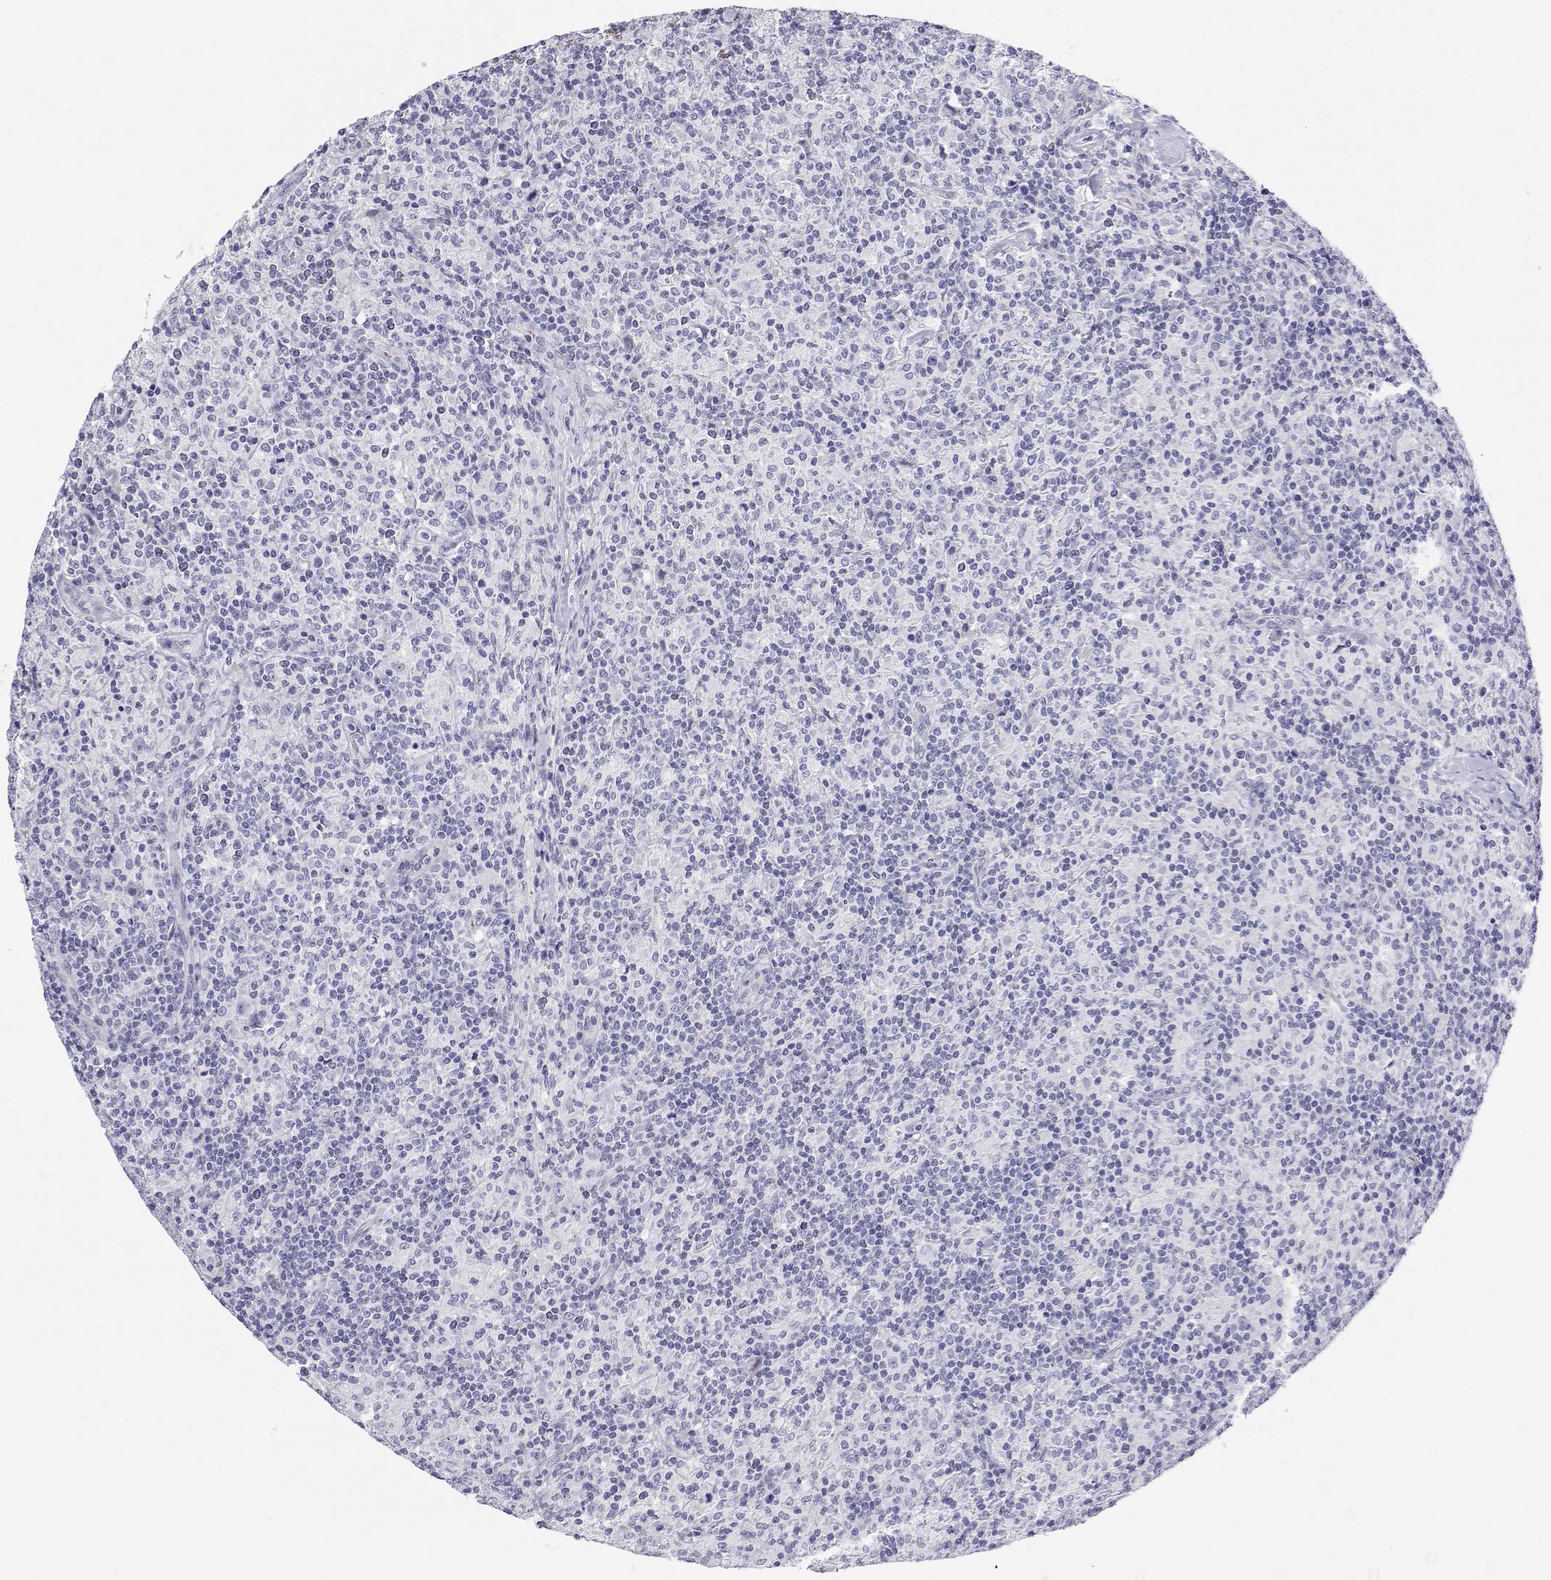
{"staining": {"intensity": "negative", "quantity": "none", "location": "none"}, "tissue": "lymphoma", "cell_type": "Tumor cells", "image_type": "cancer", "snomed": [{"axis": "morphology", "description": "Hodgkin's disease, NOS"}, {"axis": "topography", "description": "Lymph node"}], "caption": "Photomicrograph shows no protein positivity in tumor cells of lymphoma tissue.", "gene": "BHMT", "patient": {"sex": "male", "age": 70}}